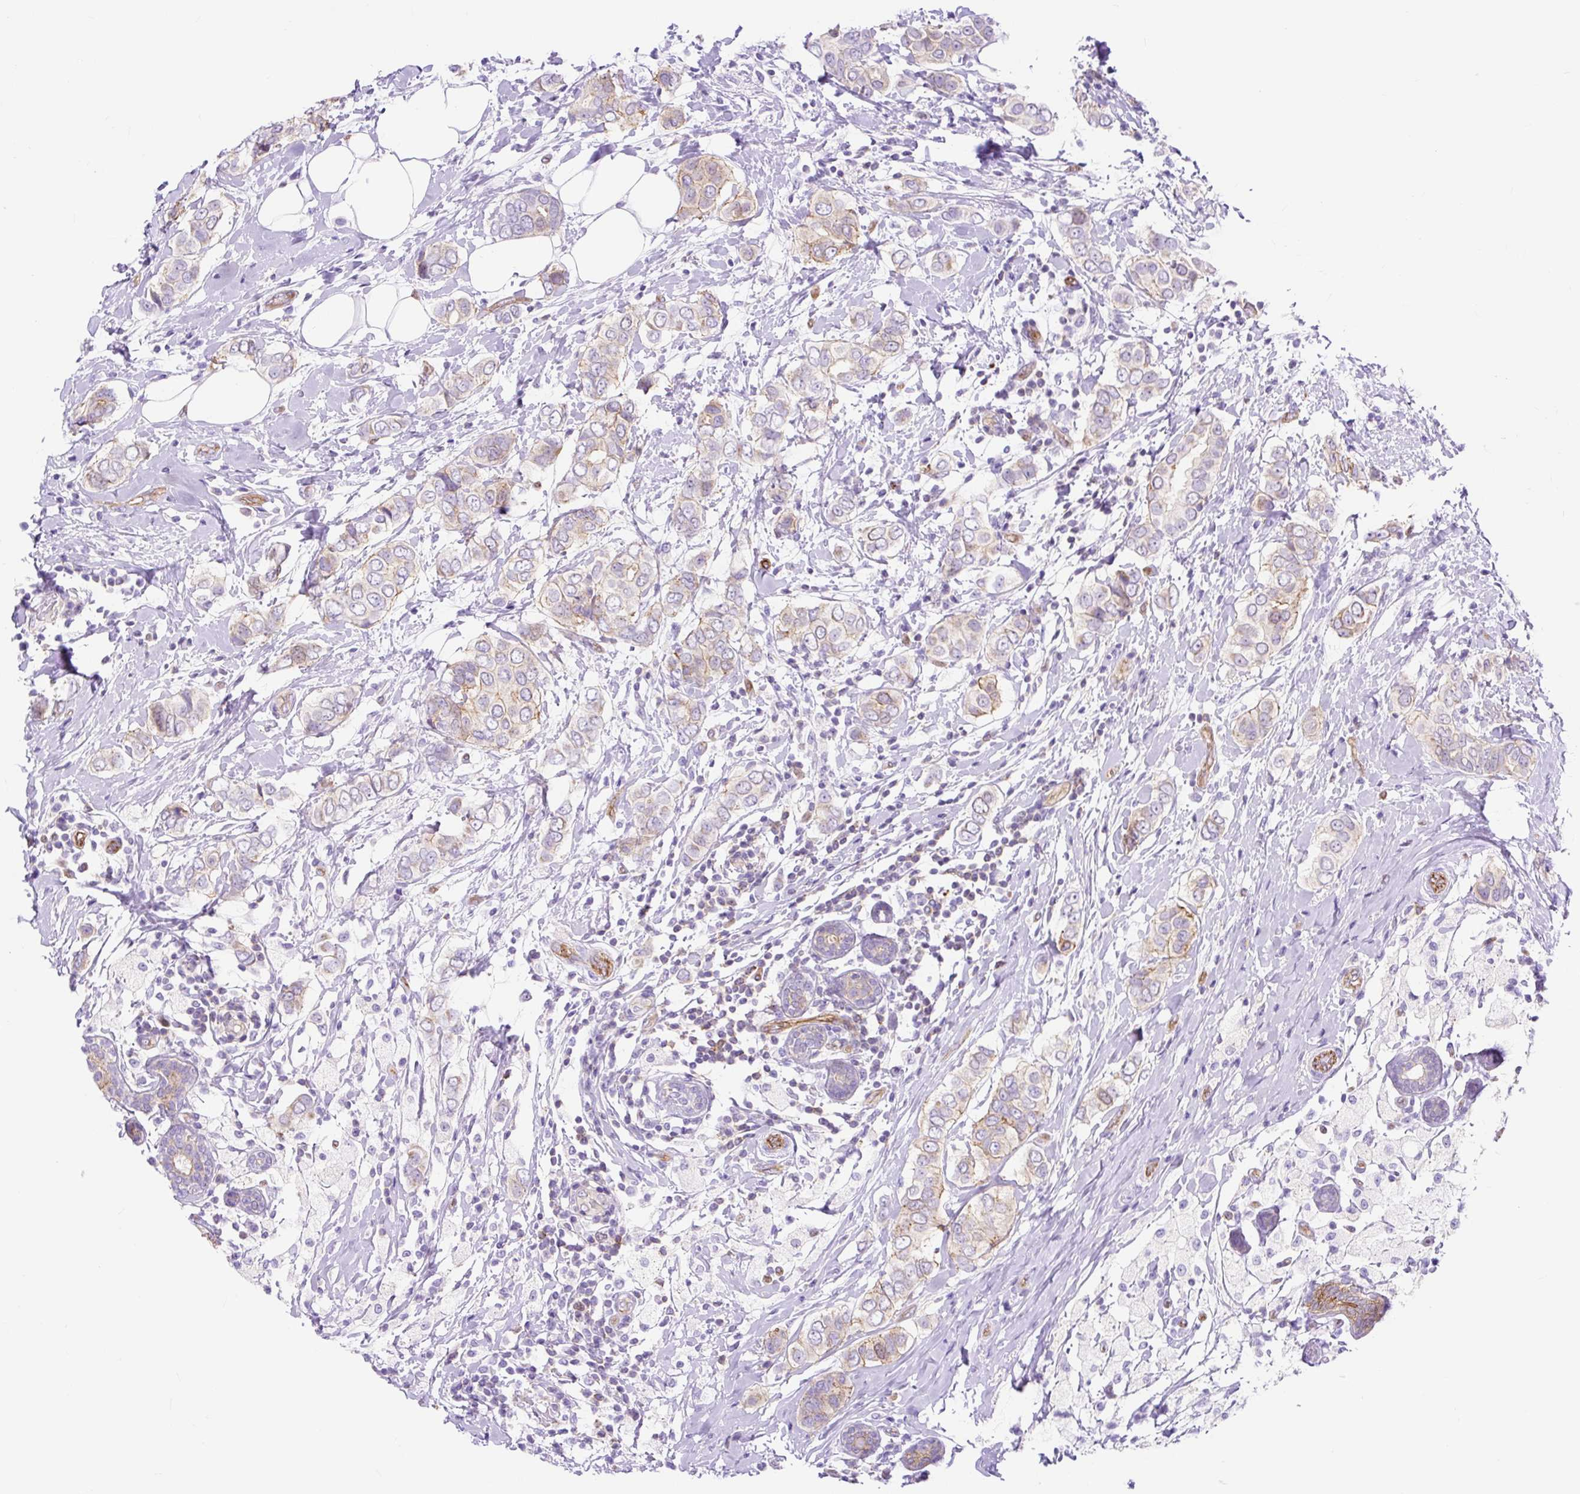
{"staining": {"intensity": "moderate", "quantity": "<25%", "location": "cytoplasmic/membranous"}, "tissue": "breast cancer", "cell_type": "Tumor cells", "image_type": "cancer", "snomed": [{"axis": "morphology", "description": "Lobular carcinoma"}, {"axis": "topography", "description": "Breast"}], "caption": "A brown stain labels moderate cytoplasmic/membranous expression of a protein in lobular carcinoma (breast) tumor cells. Nuclei are stained in blue.", "gene": "HIP1R", "patient": {"sex": "female", "age": 51}}